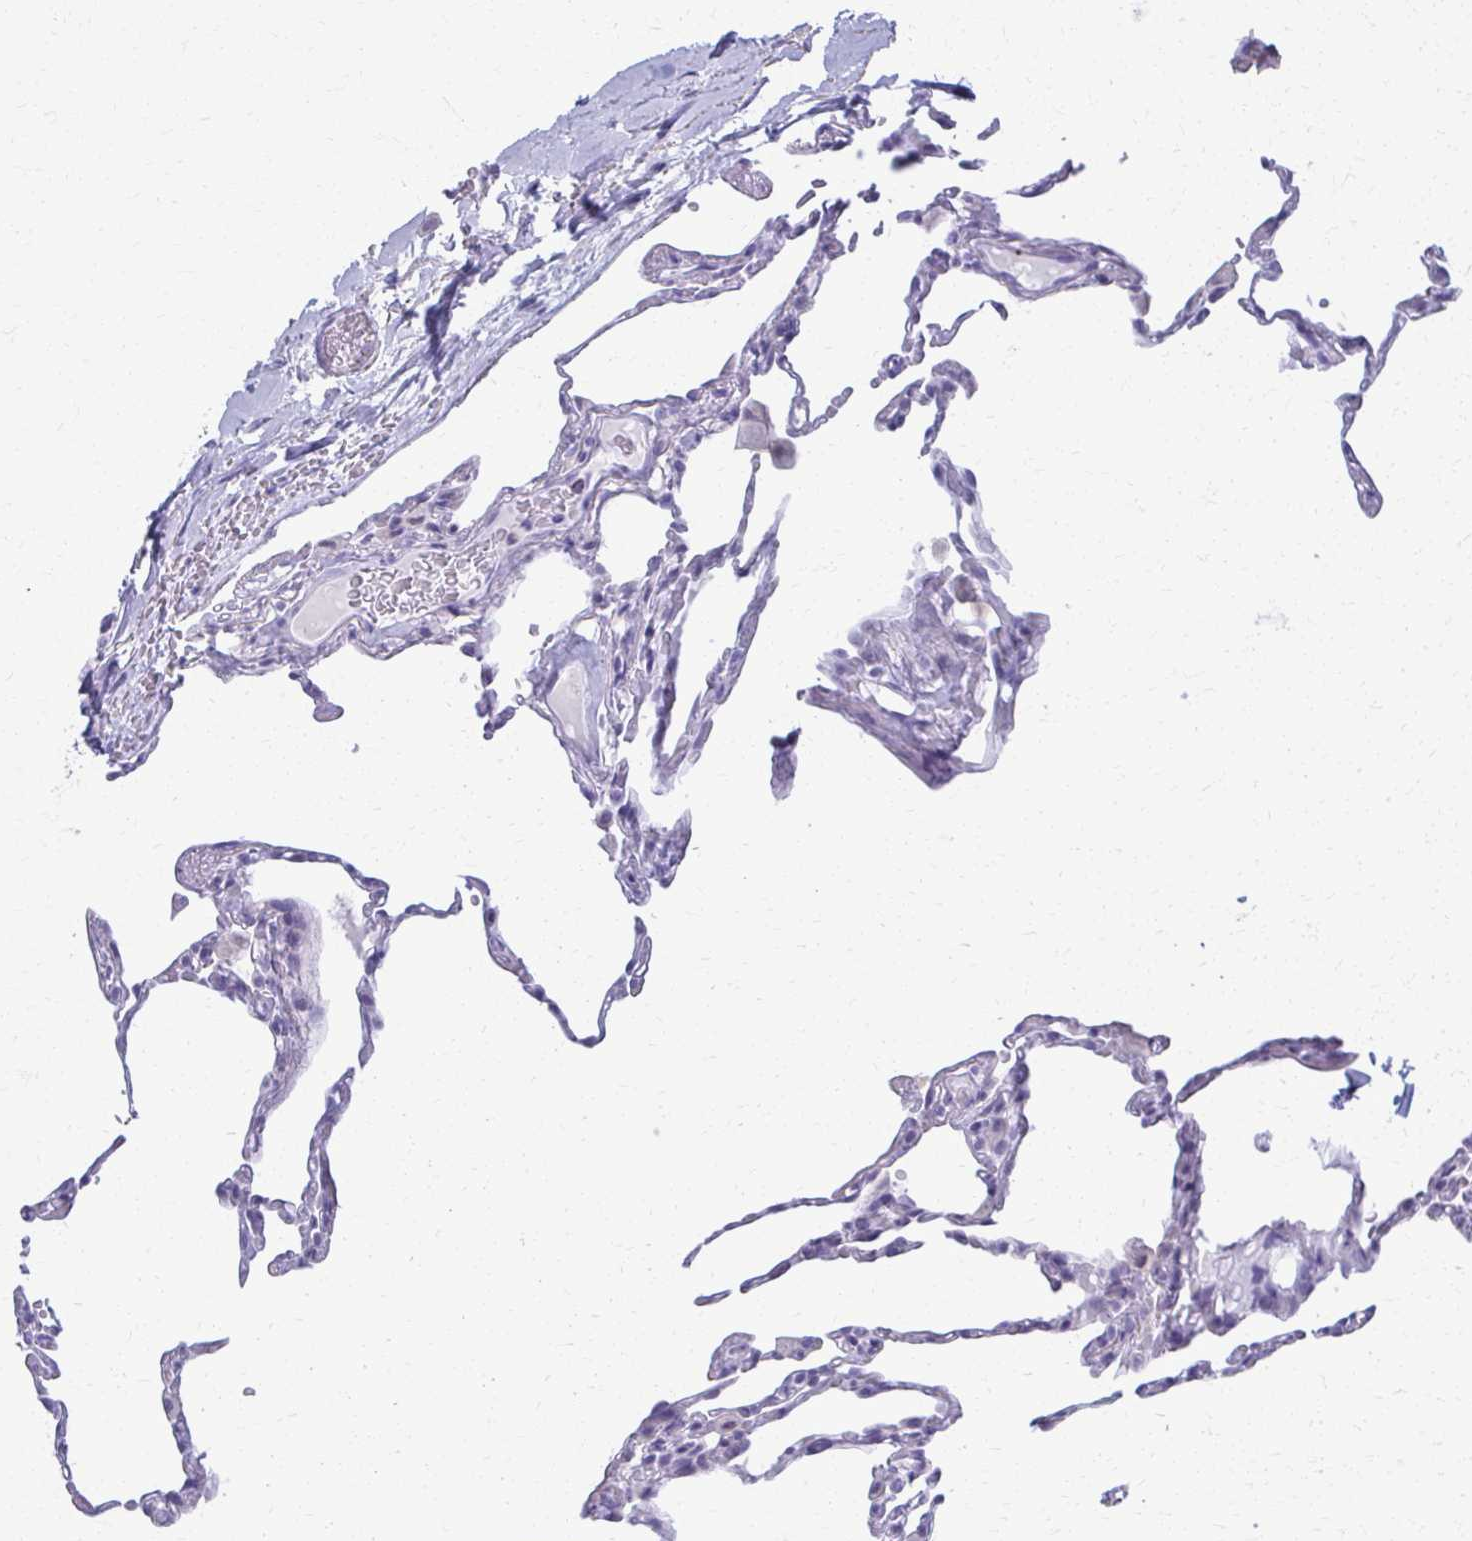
{"staining": {"intensity": "negative", "quantity": "none", "location": "none"}, "tissue": "lung", "cell_type": "Alveolar cells", "image_type": "normal", "snomed": [{"axis": "morphology", "description": "Normal tissue, NOS"}, {"axis": "topography", "description": "Lung"}], "caption": "High magnification brightfield microscopy of benign lung stained with DAB (brown) and counterstained with hematoxylin (blue): alveolar cells show no significant positivity. (DAB immunohistochemistry (IHC), high magnification).", "gene": "ACSM2A", "patient": {"sex": "female", "age": 57}}